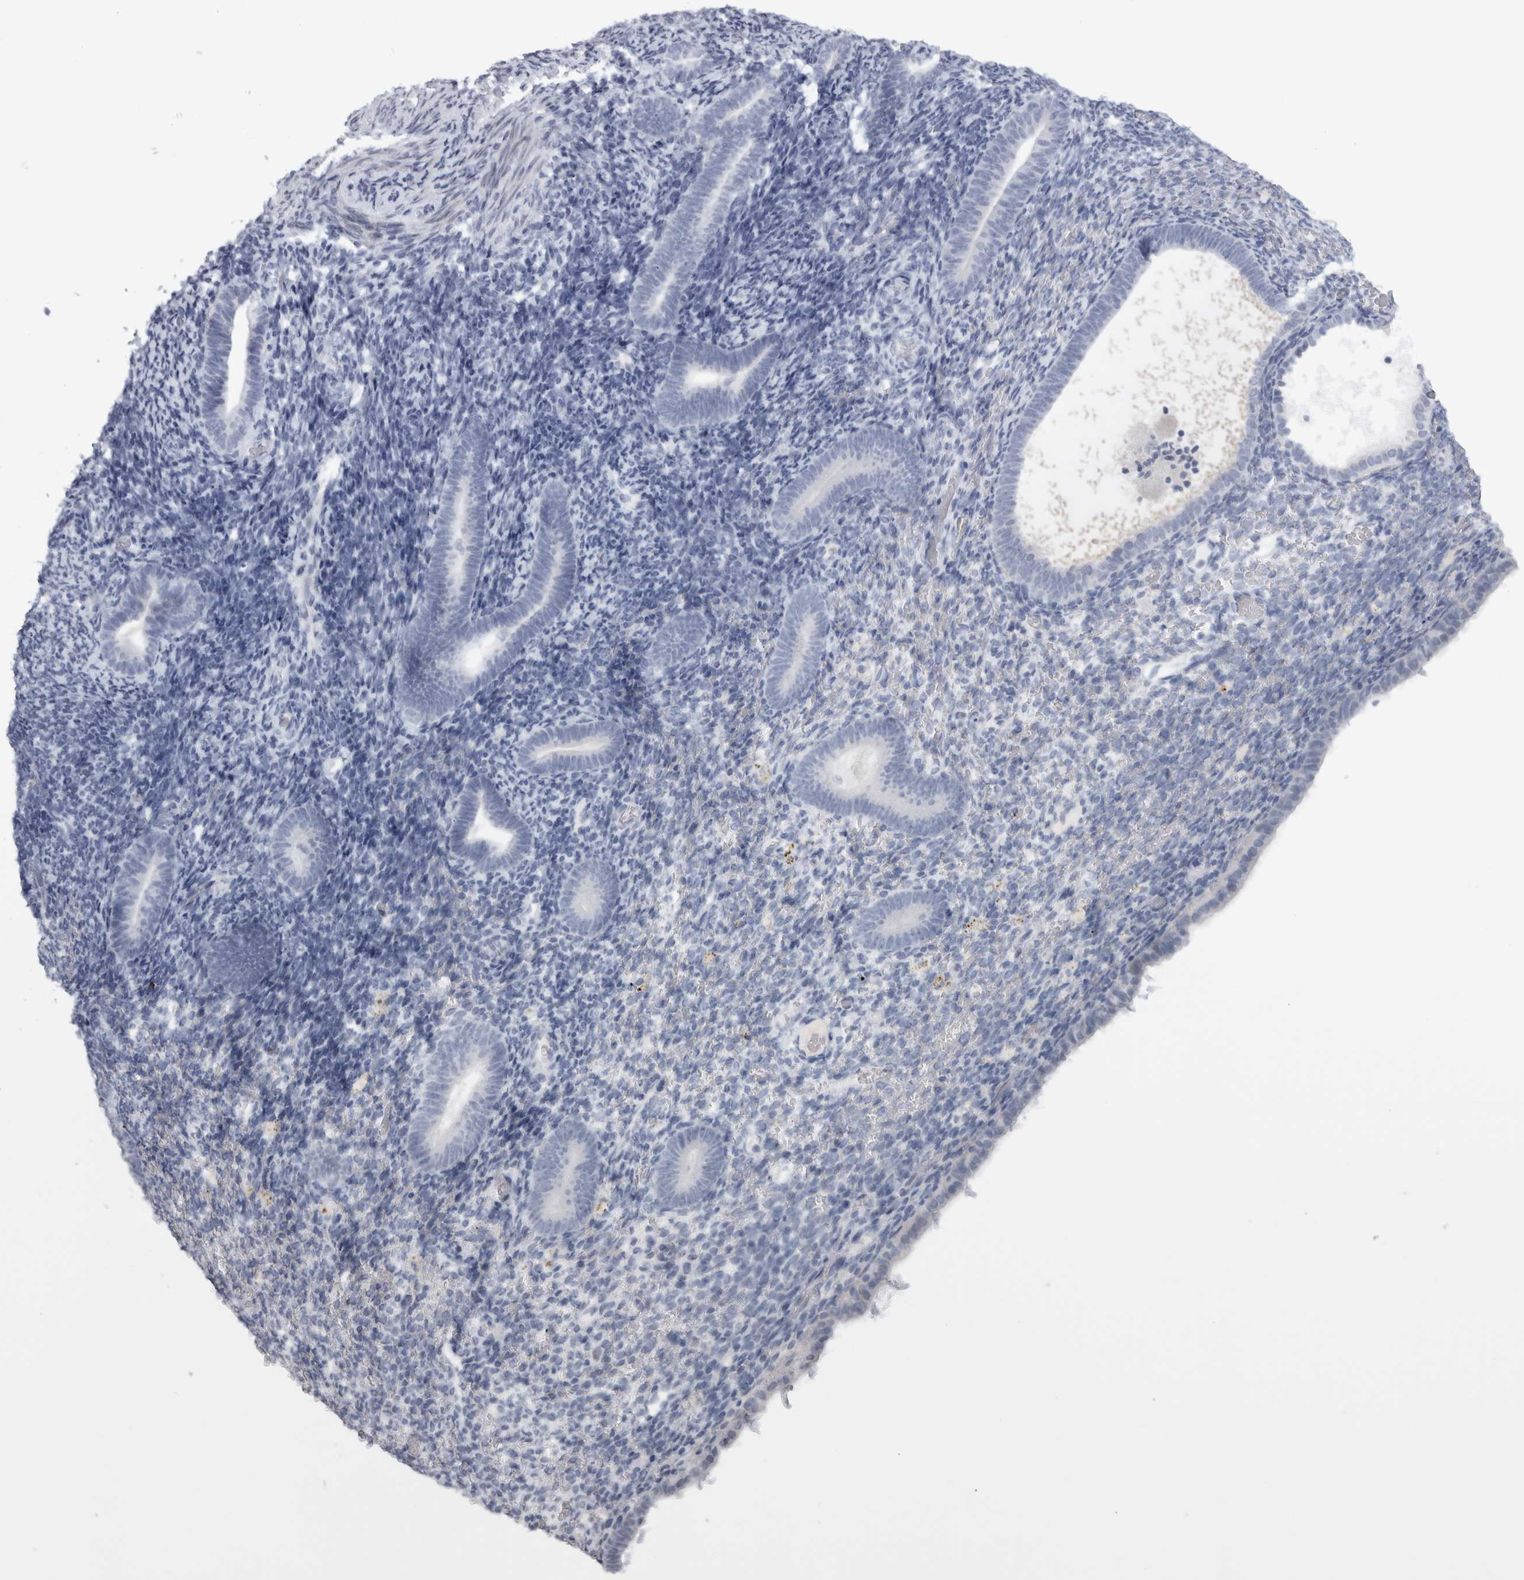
{"staining": {"intensity": "negative", "quantity": "none", "location": "none"}, "tissue": "endometrium", "cell_type": "Cells in endometrial stroma", "image_type": "normal", "snomed": [{"axis": "morphology", "description": "Normal tissue, NOS"}, {"axis": "topography", "description": "Endometrium"}], "caption": "Immunohistochemical staining of benign endometrium shows no significant positivity in cells in endometrial stroma. (DAB (3,3'-diaminobenzidine) IHC with hematoxylin counter stain).", "gene": "PTPRN2", "patient": {"sex": "female", "age": 51}}